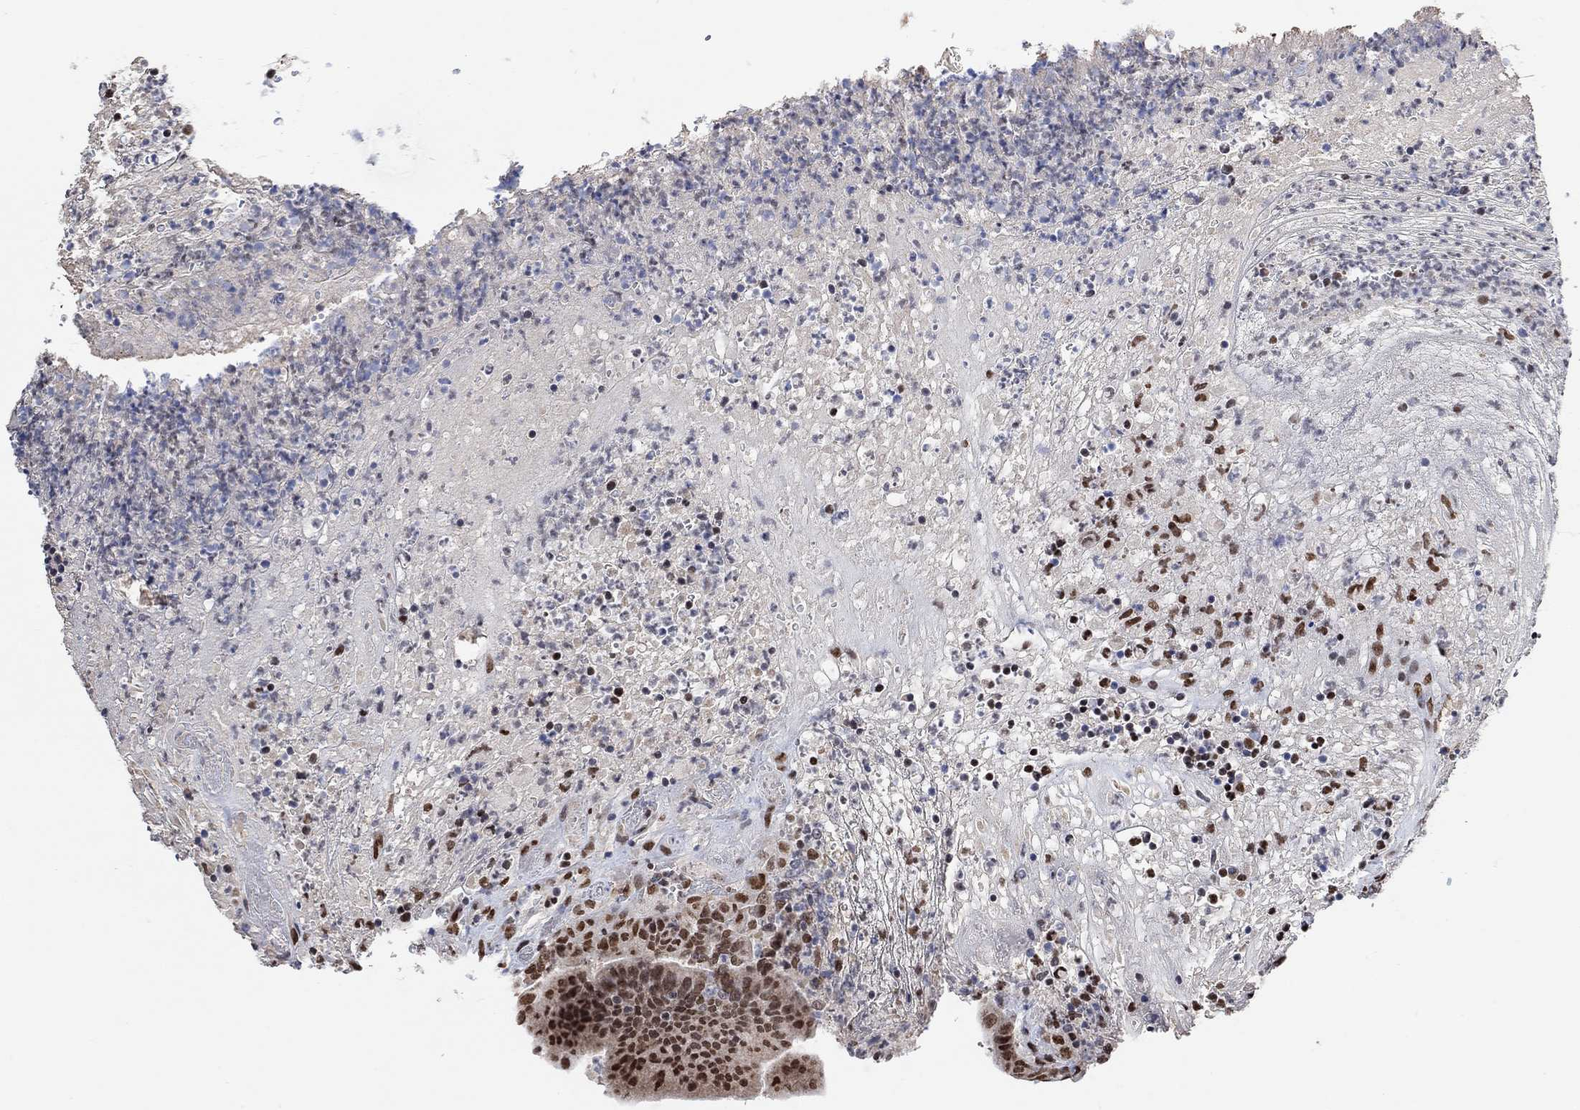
{"staining": {"intensity": "moderate", "quantity": ">75%", "location": "nuclear"}, "tissue": "colorectal cancer", "cell_type": "Tumor cells", "image_type": "cancer", "snomed": [{"axis": "morphology", "description": "Adenocarcinoma, NOS"}, {"axis": "topography", "description": "Colon"}], "caption": "This is an image of immunohistochemistry (IHC) staining of colorectal cancer, which shows moderate positivity in the nuclear of tumor cells.", "gene": "USP39", "patient": {"sex": "female", "age": 75}}